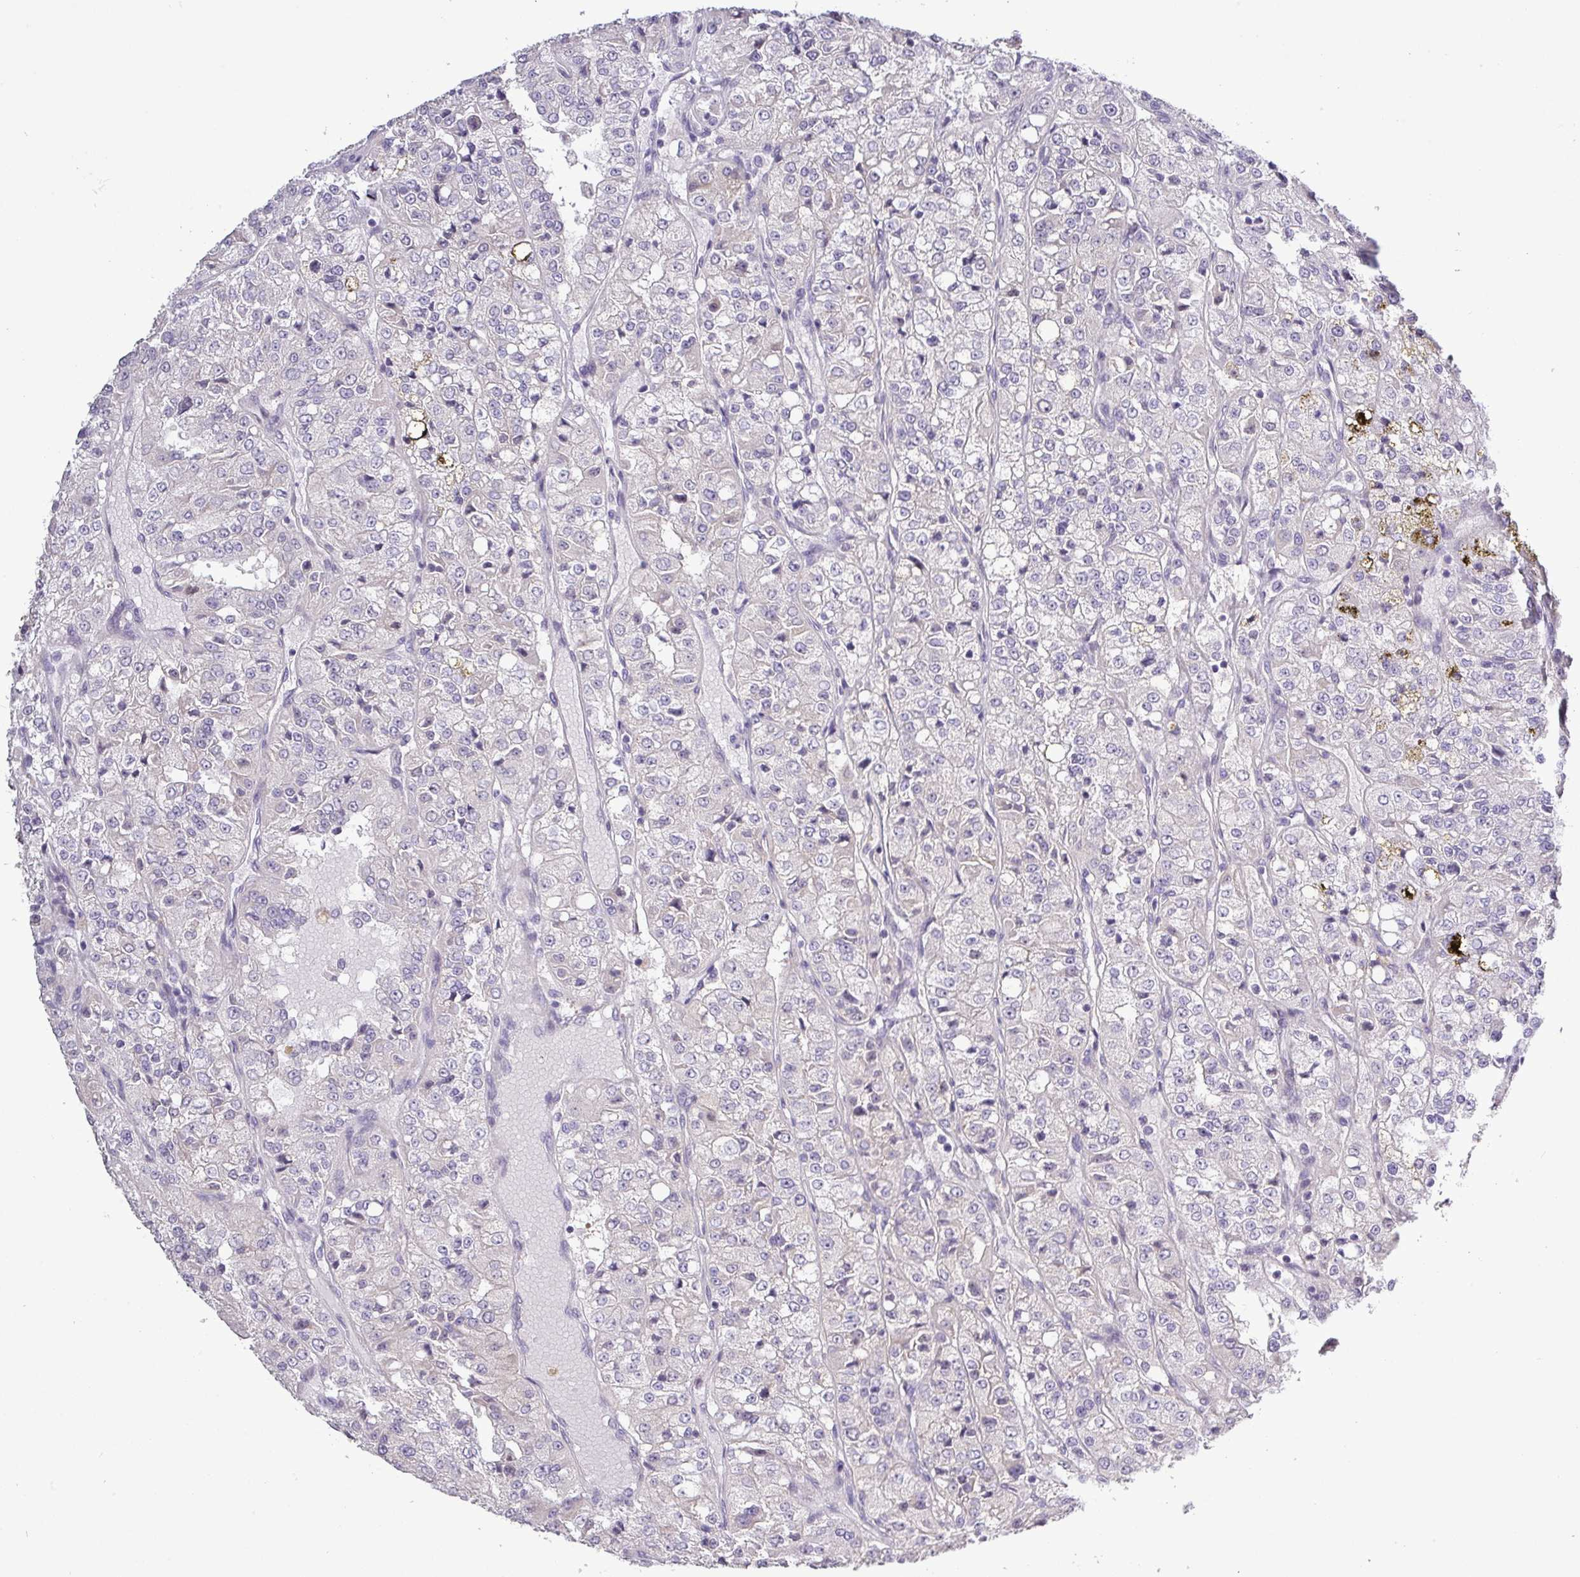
{"staining": {"intensity": "negative", "quantity": "none", "location": "none"}, "tissue": "renal cancer", "cell_type": "Tumor cells", "image_type": "cancer", "snomed": [{"axis": "morphology", "description": "Adenocarcinoma, NOS"}, {"axis": "topography", "description": "Kidney"}], "caption": "This is a photomicrograph of immunohistochemistry staining of adenocarcinoma (renal), which shows no positivity in tumor cells.", "gene": "RIPPLY1", "patient": {"sex": "female", "age": 63}}